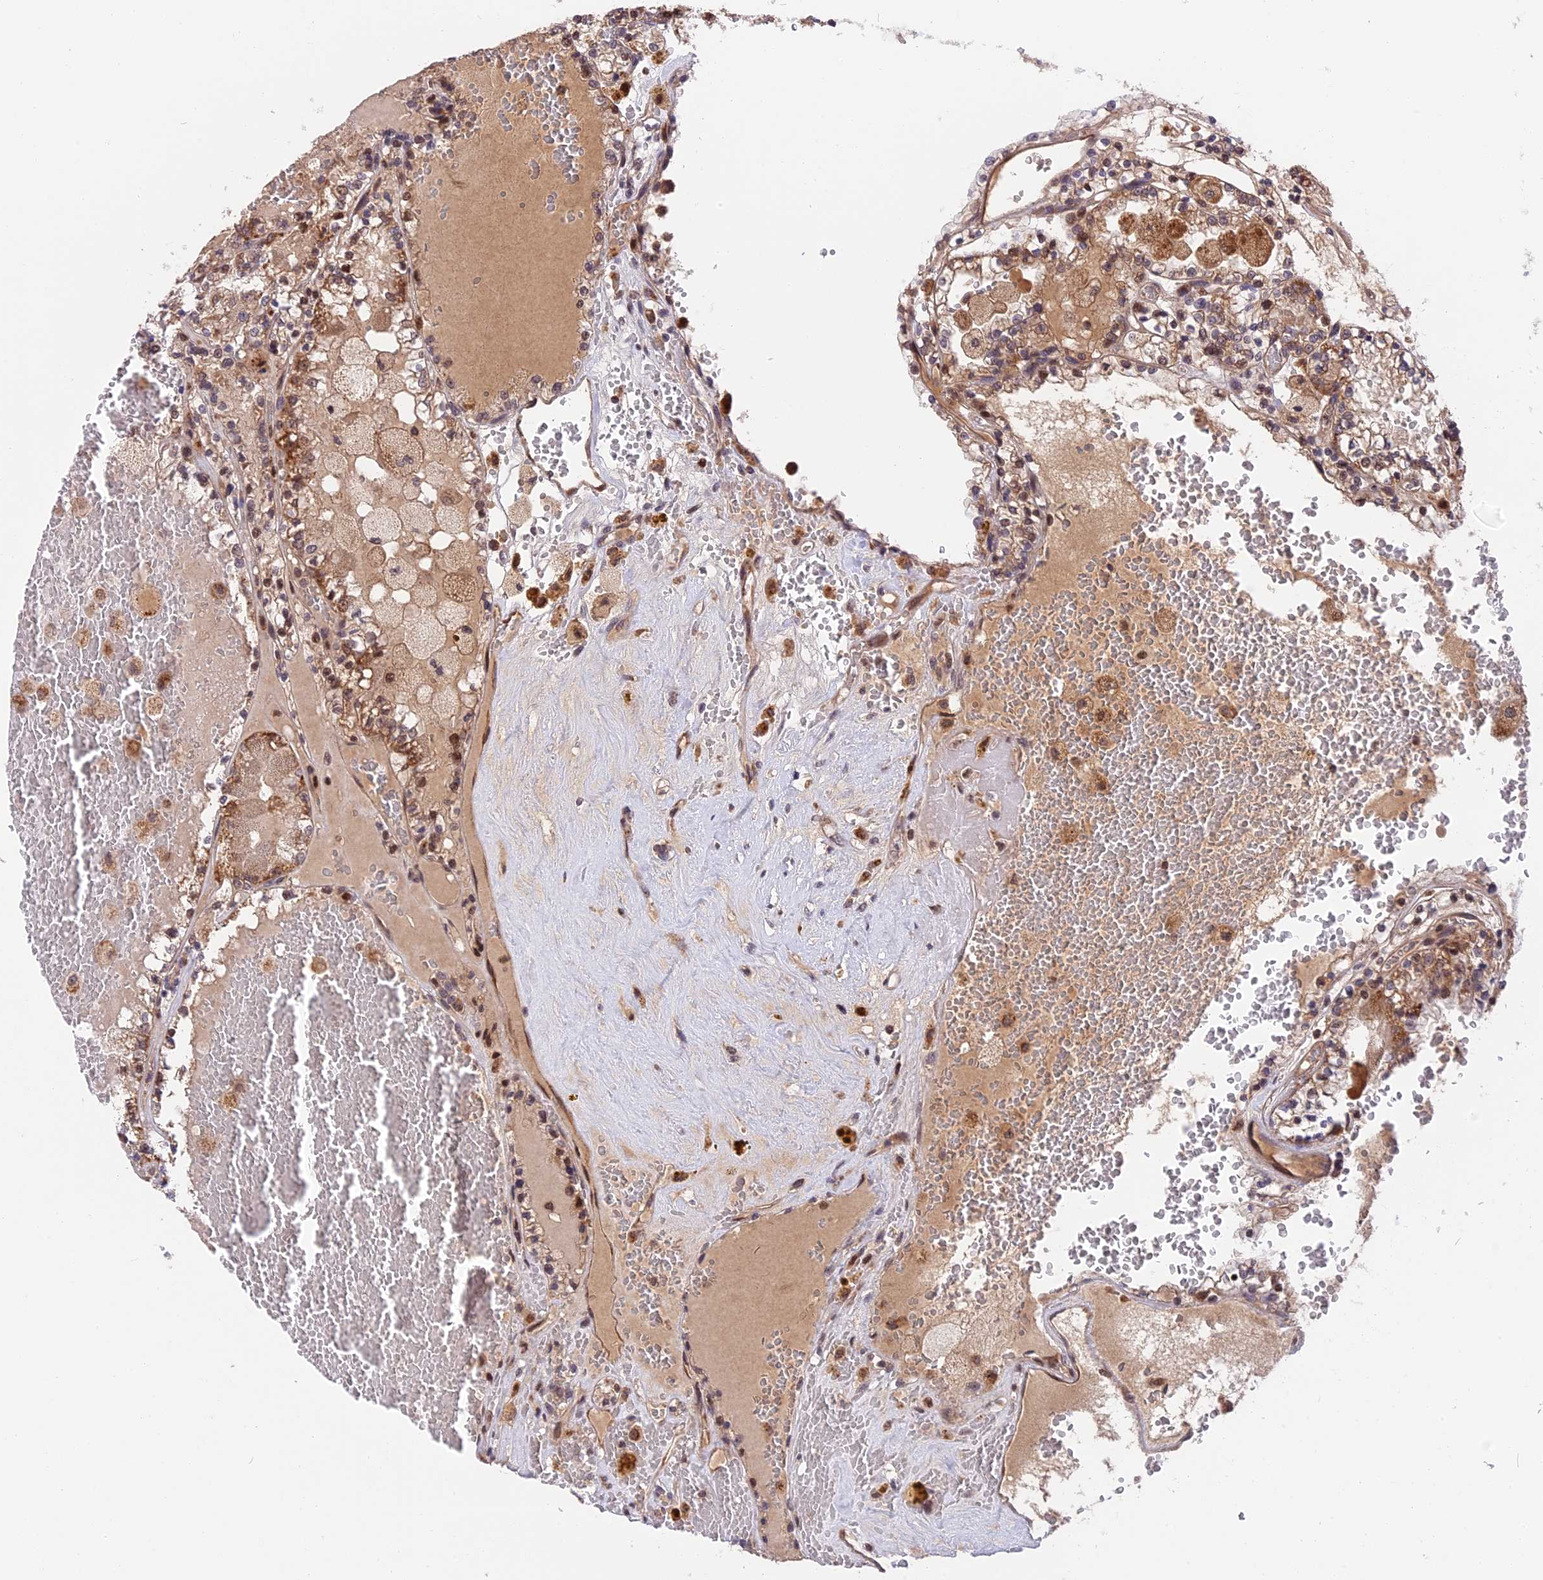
{"staining": {"intensity": "moderate", "quantity": "25%-75%", "location": "cytoplasmic/membranous,nuclear"}, "tissue": "renal cancer", "cell_type": "Tumor cells", "image_type": "cancer", "snomed": [{"axis": "morphology", "description": "Adenocarcinoma, NOS"}, {"axis": "topography", "description": "Kidney"}], "caption": "Adenocarcinoma (renal) stained for a protein (brown) shows moderate cytoplasmic/membranous and nuclear positive staining in approximately 25%-75% of tumor cells.", "gene": "RERGL", "patient": {"sex": "female", "age": 56}}